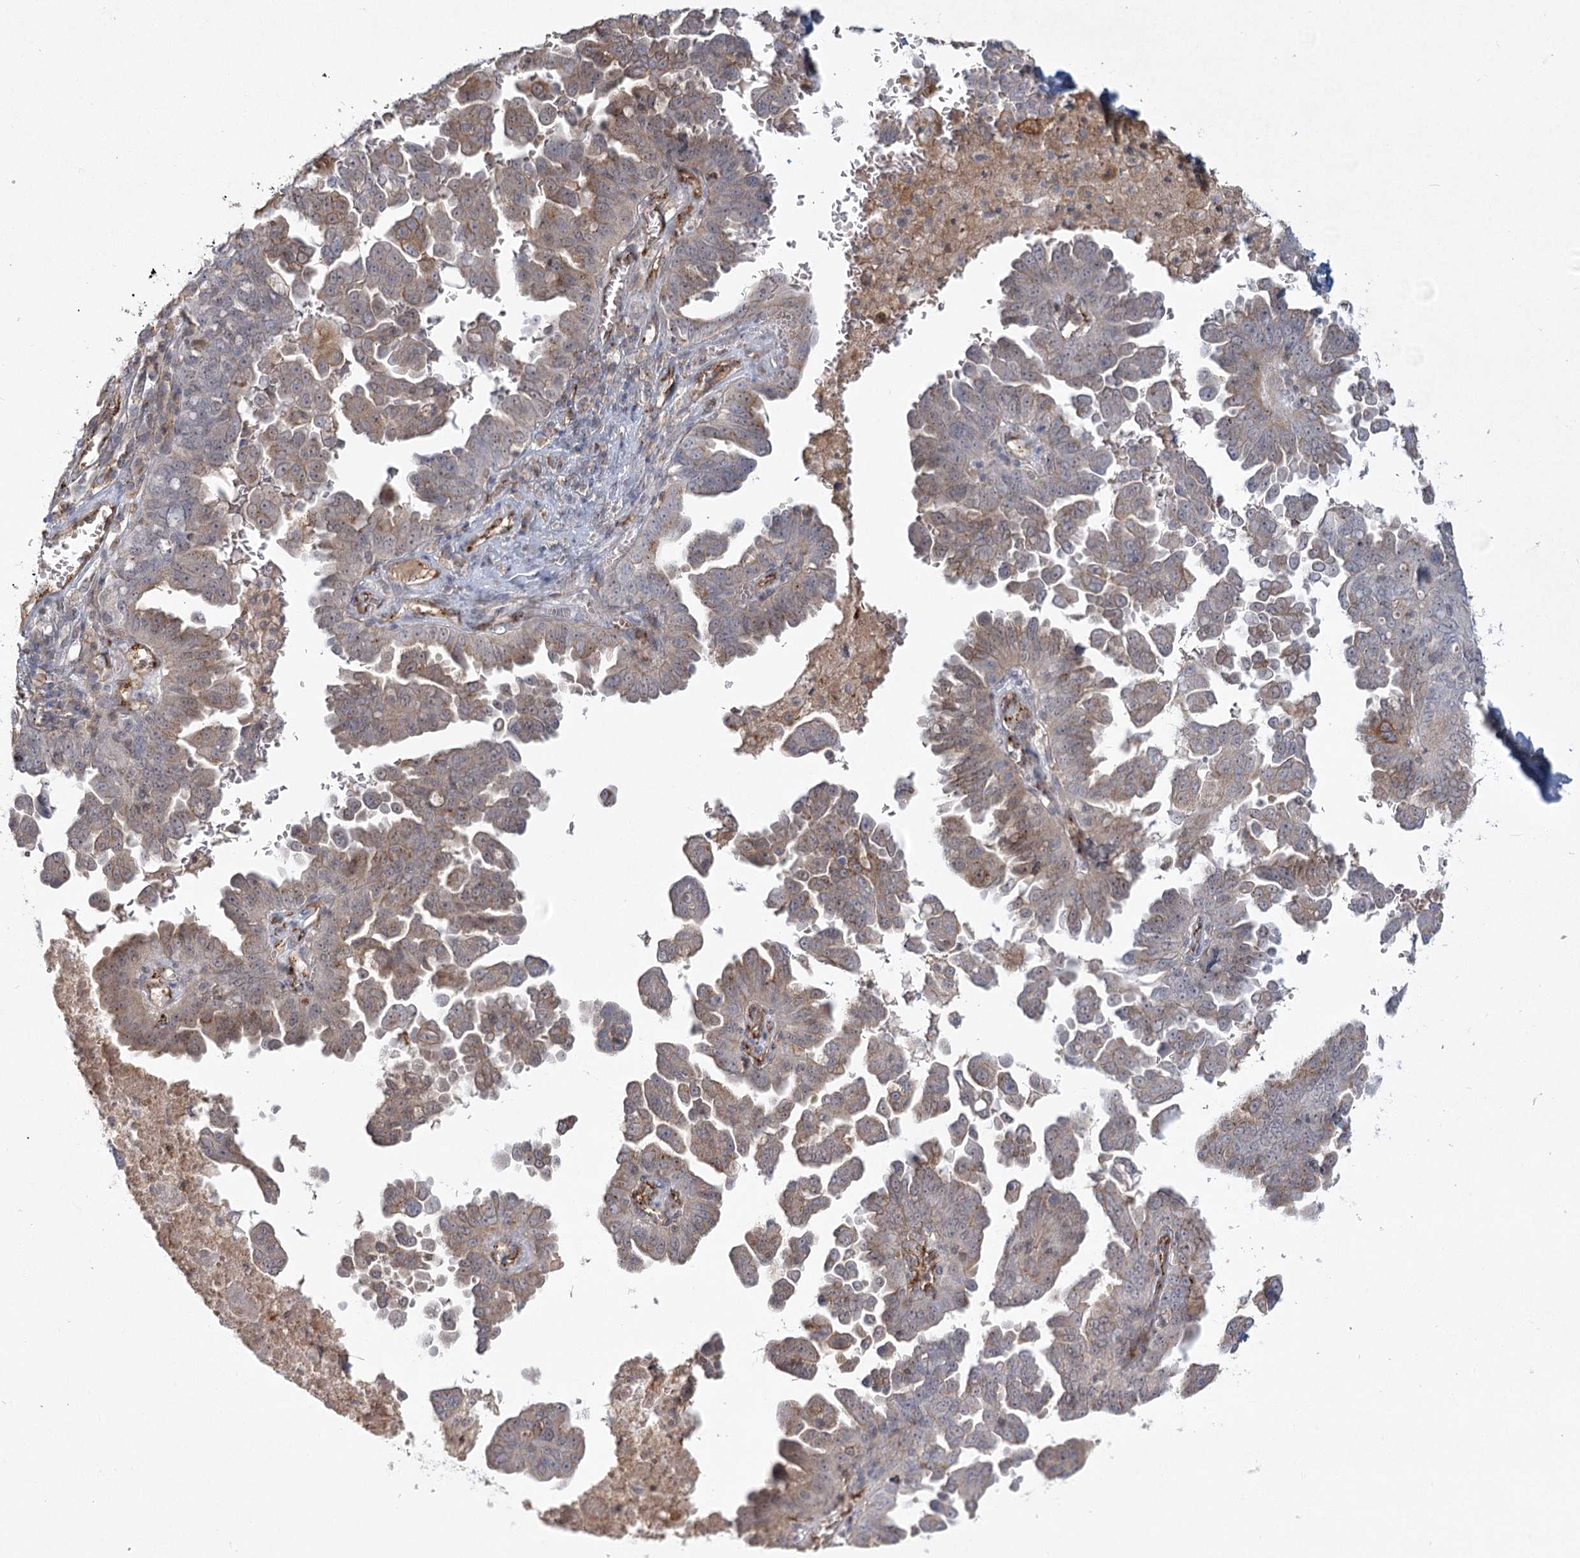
{"staining": {"intensity": "weak", "quantity": "25%-75%", "location": "cytoplasmic/membranous"}, "tissue": "ovarian cancer", "cell_type": "Tumor cells", "image_type": "cancer", "snomed": [{"axis": "morphology", "description": "Carcinoma, endometroid"}, {"axis": "topography", "description": "Ovary"}], "caption": "Human ovarian endometroid carcinoma stained for a protein (brown) displays weak cytoplasmic/membranous positive expression in approximately 25%-75% of tumor cells.", "gene": "KBTBD4", "patient": {"sex": "female", "age": 62}}